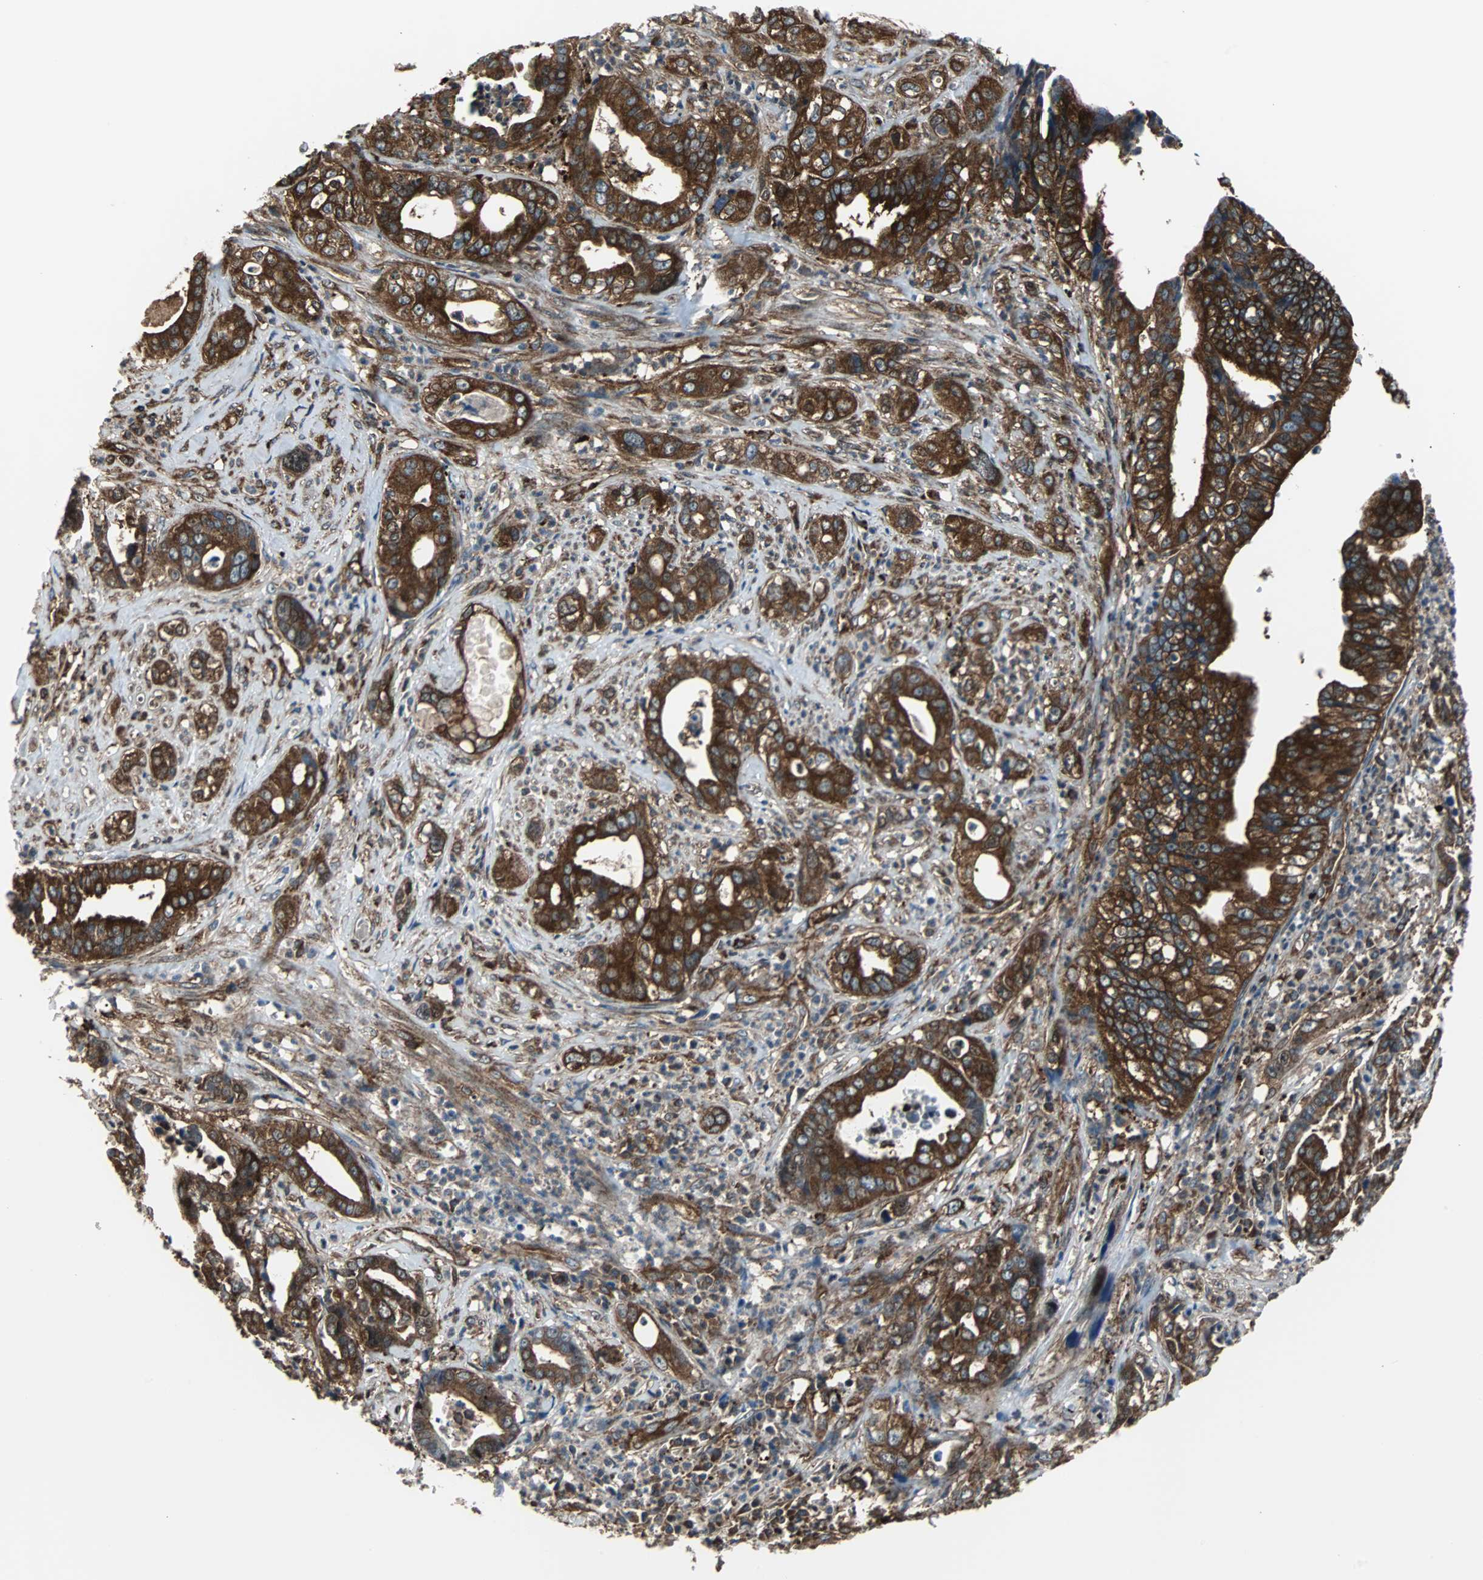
{"staining": {"intensity": "strong", "quantity": ">75%", "location": "cytoplasmic/membranous"}, "tissue": "liver cancer", "cell_type": "Tumor cells", "image_type": "cancer", "snomed": [{"axis": "morphology", "description": "Cholangiocarcinoma"}, {"axis": "topography", "description": "Liver"}], "caption": "The image reveals a brown stain indicating the presence of a protein in the cytoplasmic/membranous of tumor cells in liver cancer (cholangiocarcinoma).", "gene": "RELA", "patient": {"sex": "female", "age": 61}}